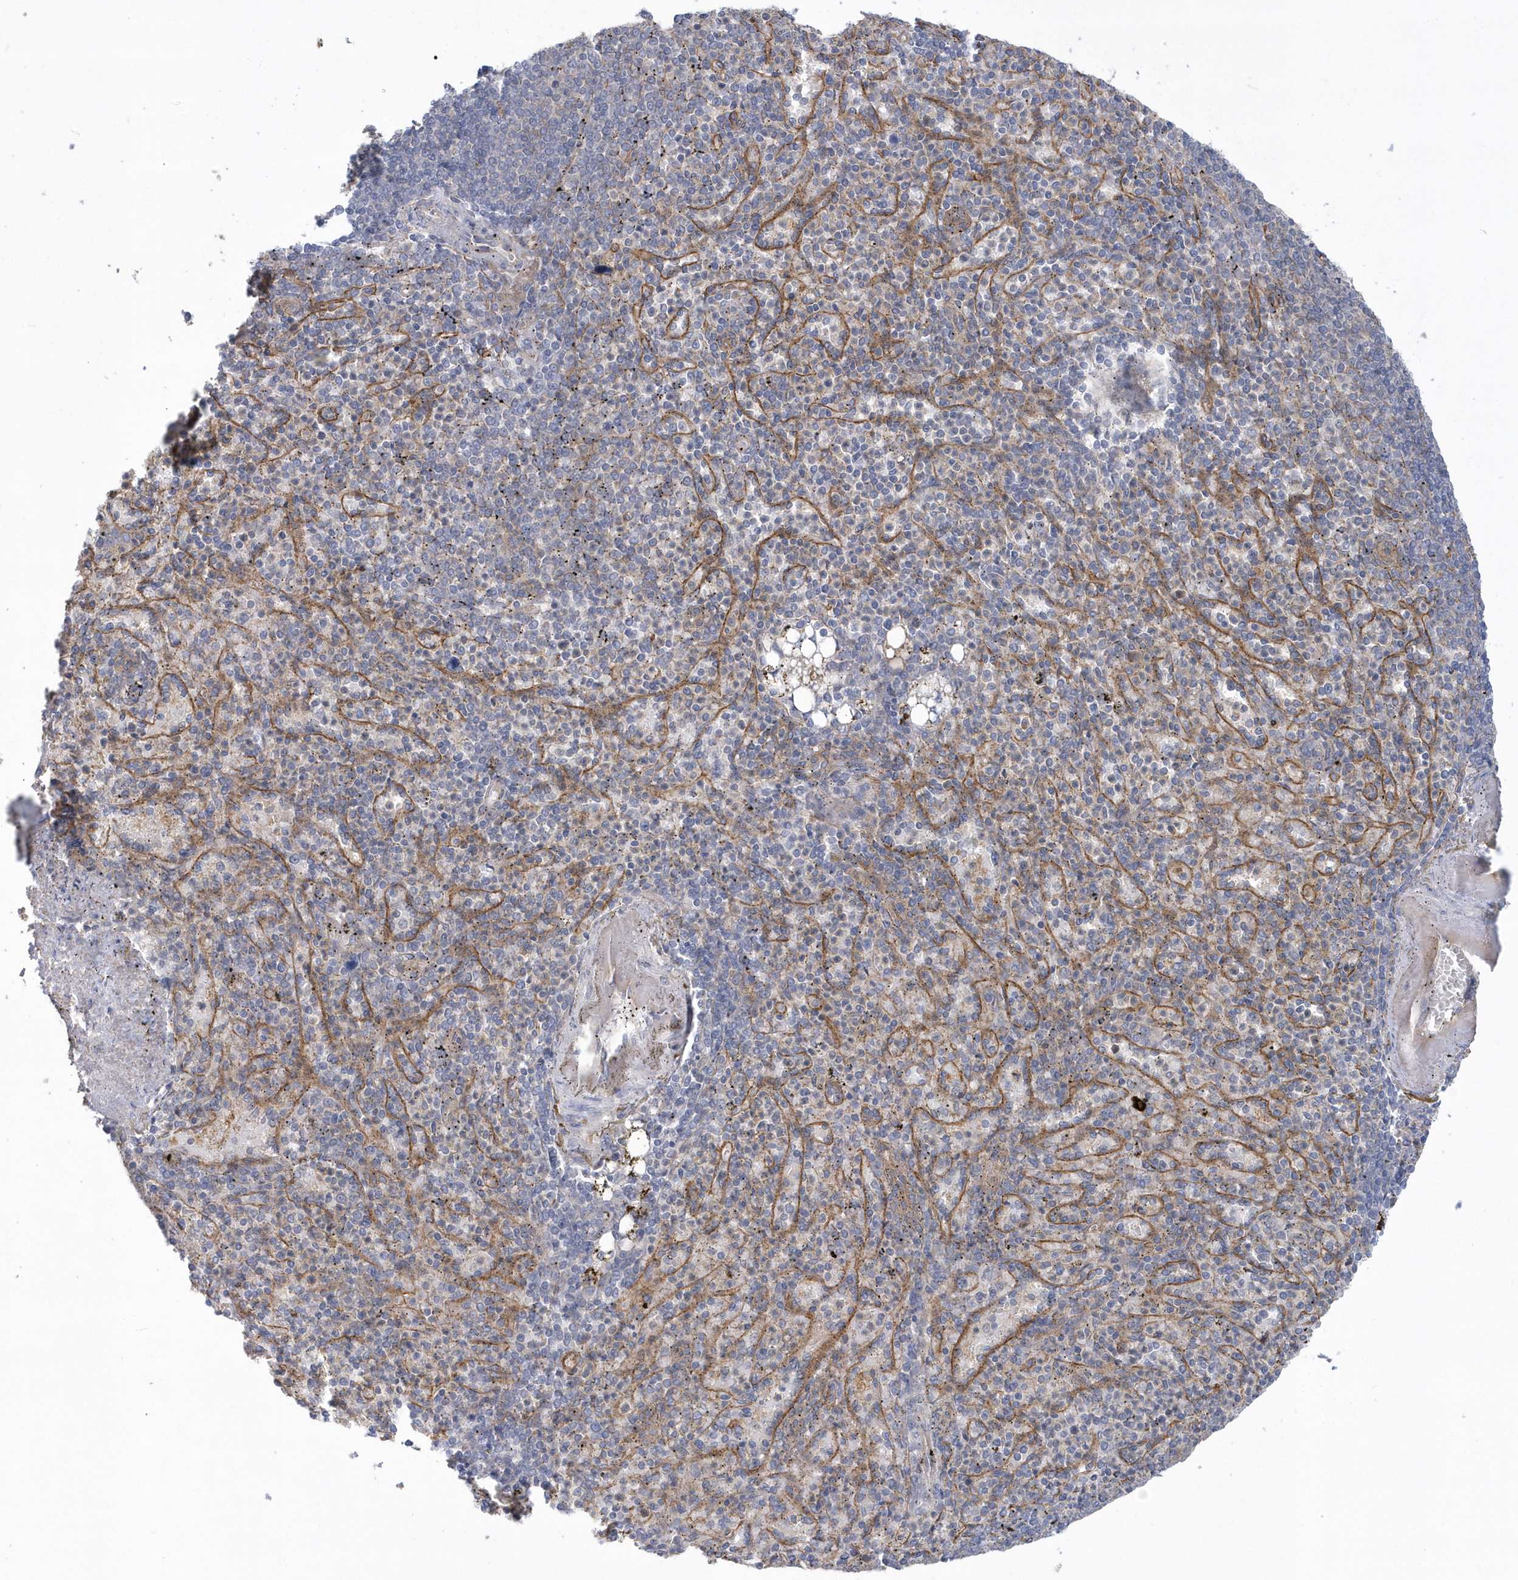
{"staining": {"intensity": "negative", "quantity": "none", "location": "none"}, "tissue": "spleen", "cell_type": "Cells in red pulp", "image_type": "normal", "snomed": [{"axis": "morphology", "description": "Normal tissue, NOS"}, {"axis": "topography", "description": "Spleen"}], "caption": "There is no significant expression in cells in red pulp of spleen. (DAB (3,3'-diaminobenzidine) immunohistochemistry (IHC) visualized using brightfield microscopy, high magnification).", "gene": "RAI14", "patient": {"sex": "female", "age": 74}}